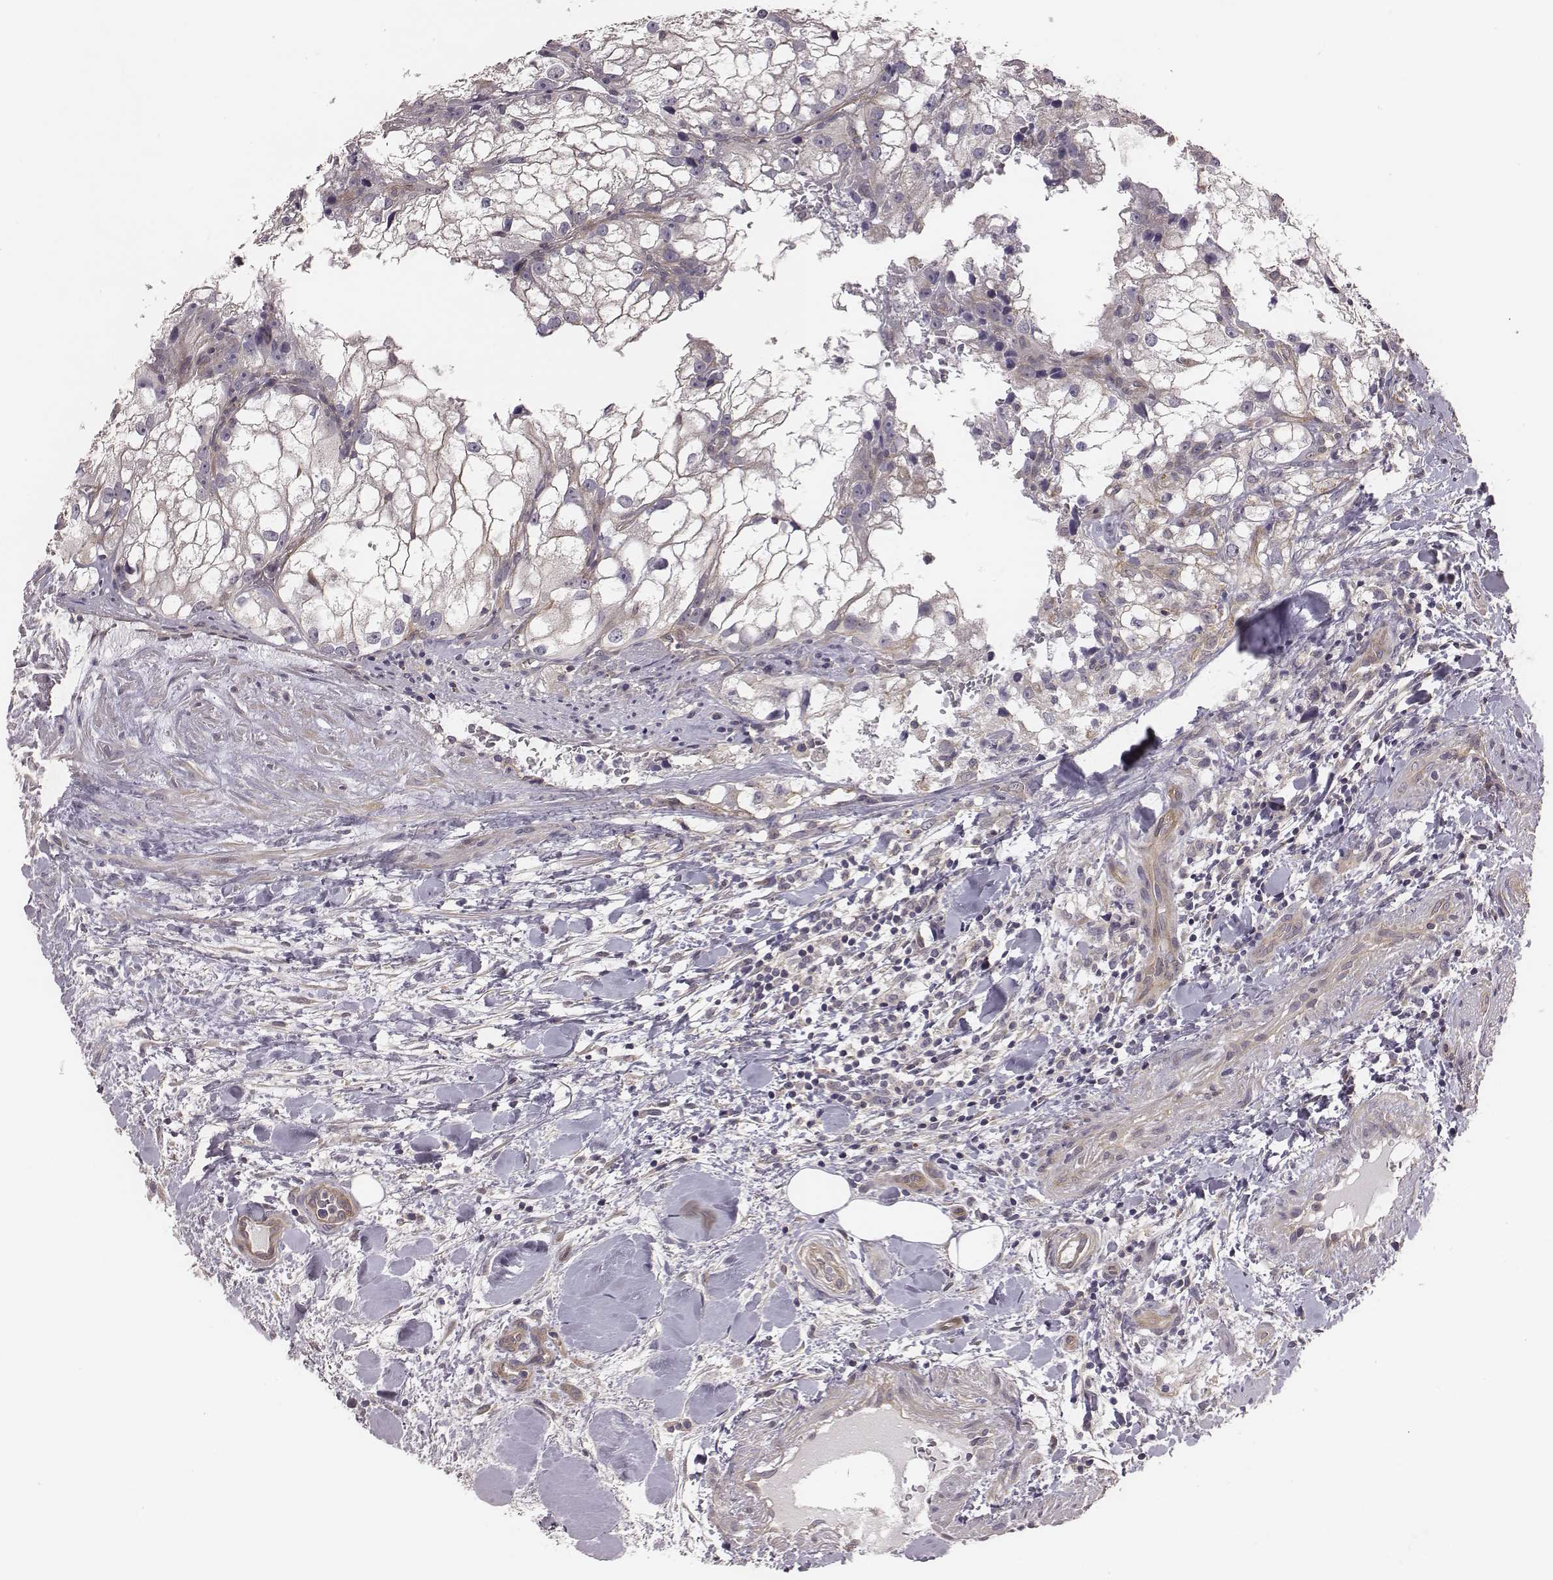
{"staining": {"intensity": "negative", "quantity": "none", "location": "none"}, "tissue": "renal cancer", "cell_type": "Tumor cells", "image_type": "cancer", "snomed": [{"axis": "morphology", "description": "Adenocarcinoma, NOS"}, {"axis": "topography", "description": "Kidney"}], "caption": "Immunohistochemical staining of renal cancer (adenocarcinoma) displays no significant expression in tumor cells.", "gene": "SCARF1", "patient": {"sex": "male", "age": 59}}